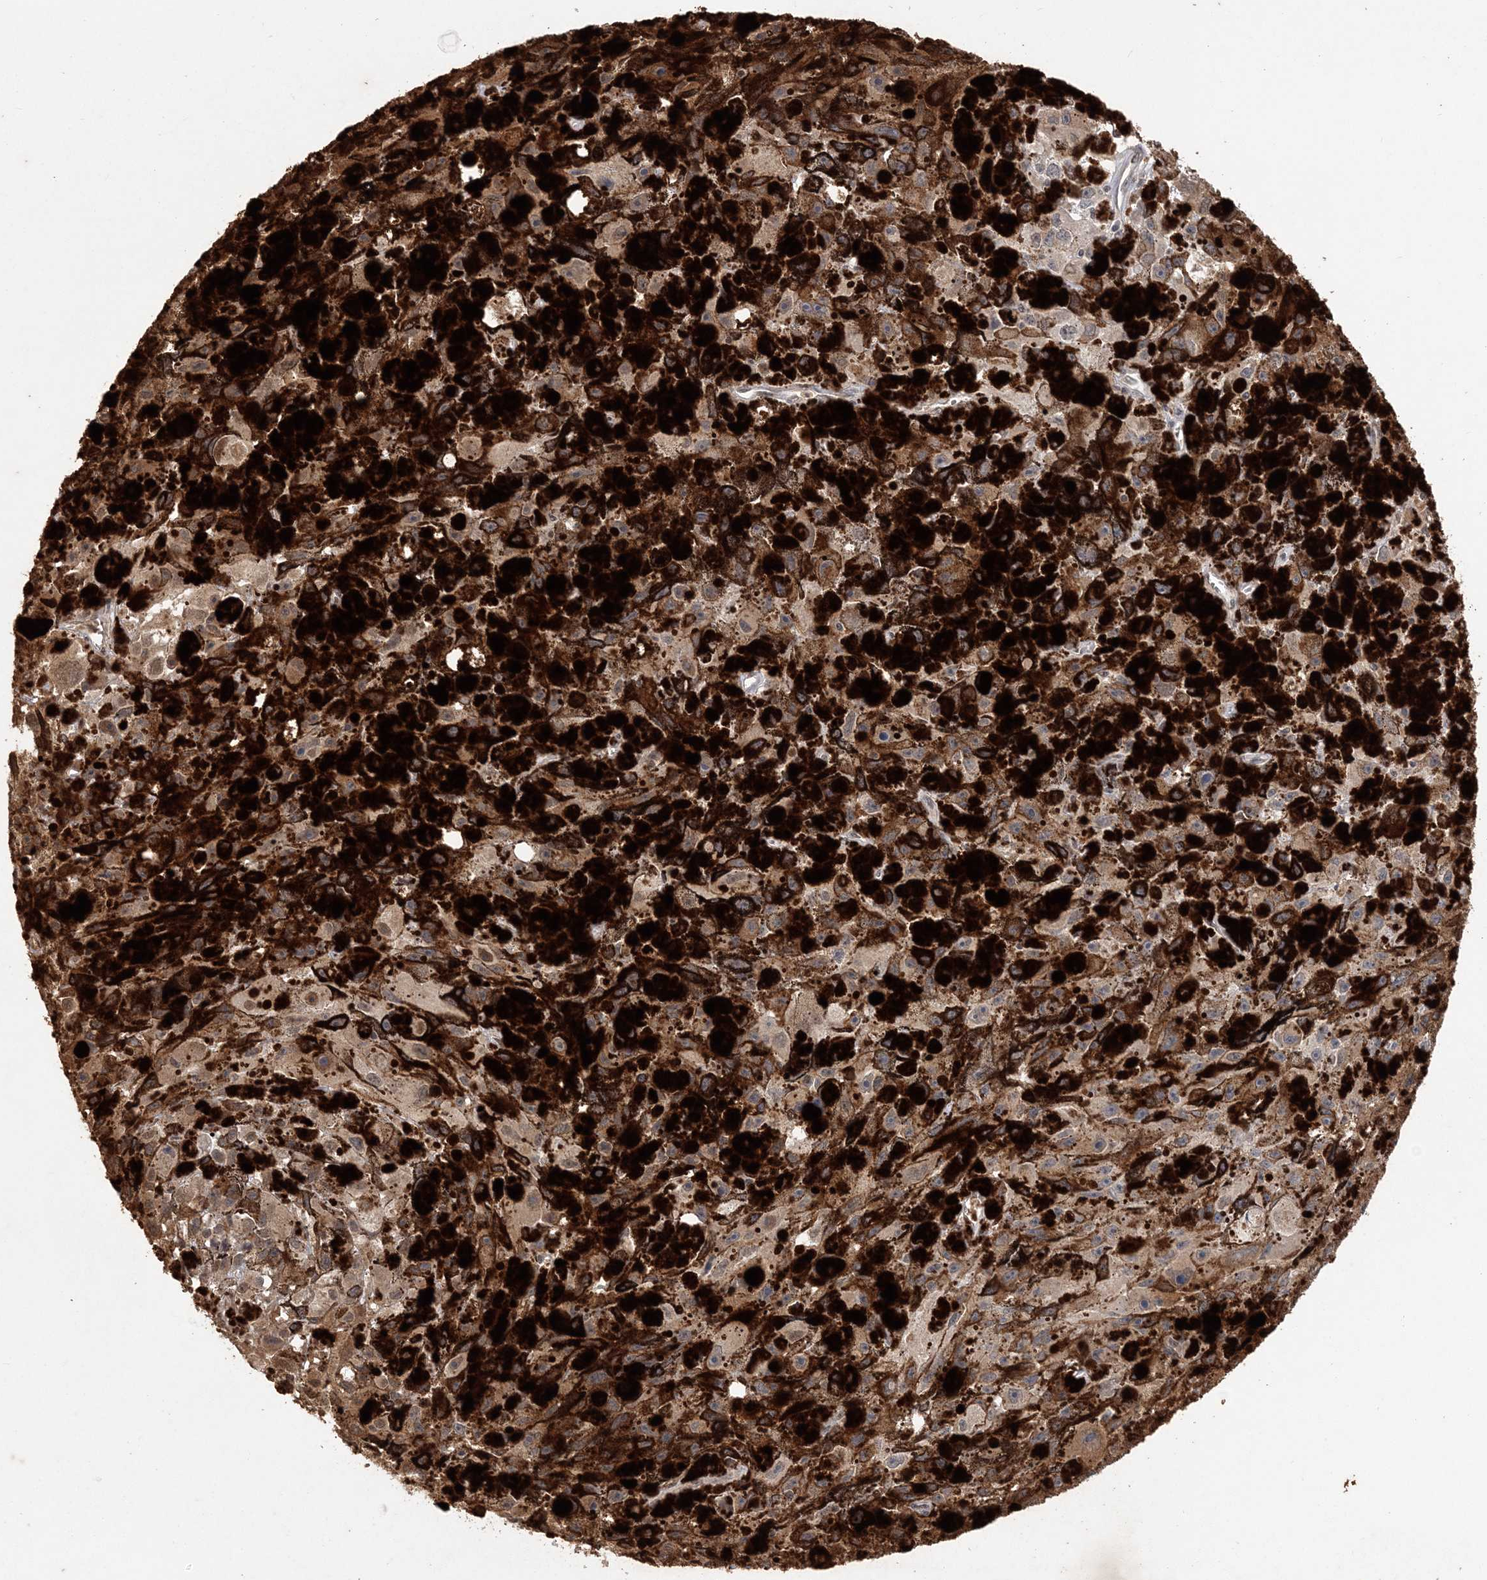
{"staining": {"intensity": "weak", "quantity": "25%-75%", "location": "cytoplasmic/membranous"}, "tissue": "melanoma", "cell_type": "Tumor cells", "image_type": "cancer", "snomed": [{"axis": "morphology", "description": "Malignant melanoma, NOS"}, {"axis": "topography", "description": "Skin"}], "caption": "Immunohistochemical staining of human malignant melanoma reveals weak cytoplasmic/membranous protein expression in approximately 25%-75% of tumor cells.", "gene": "ZBTB7A", "patient": {"sex": "female", "age": 104}}